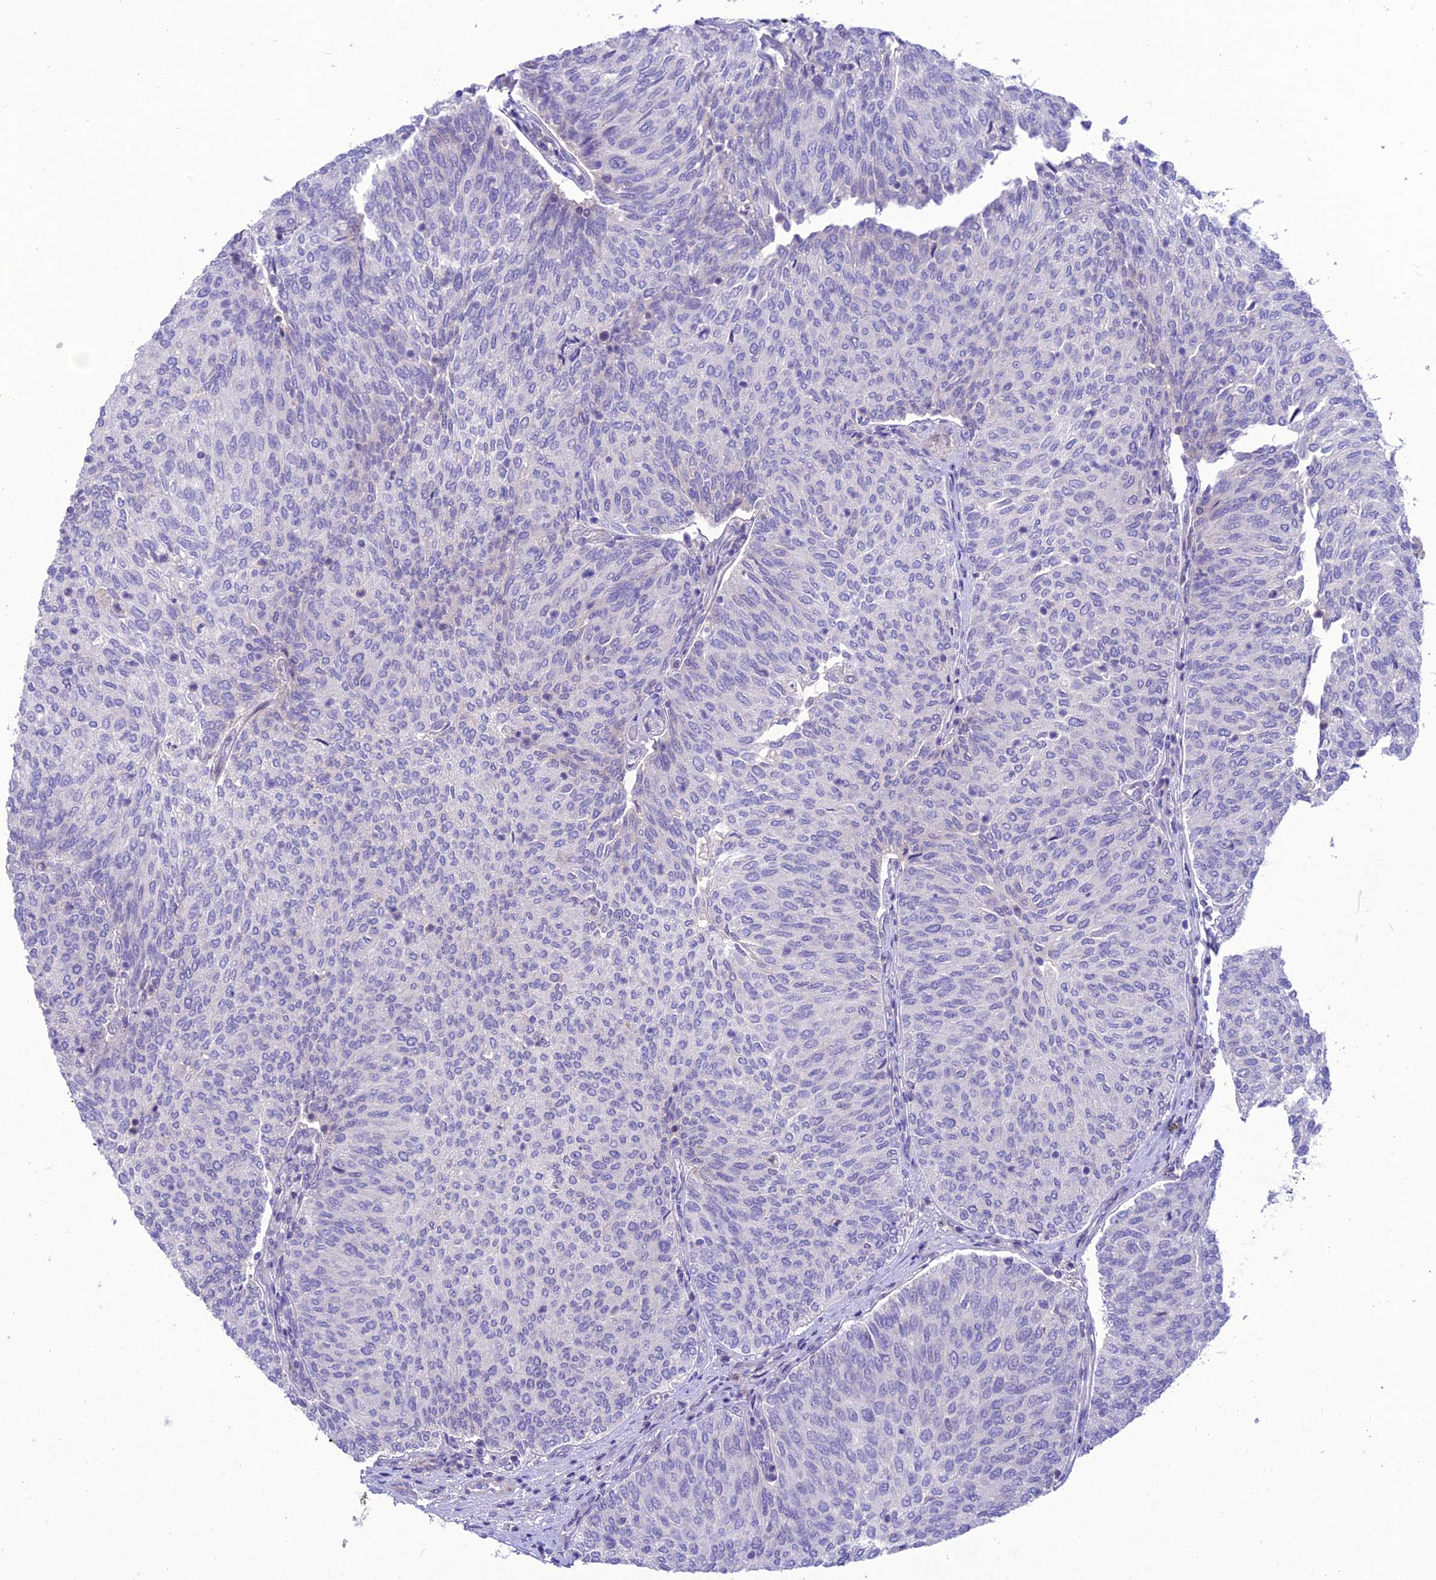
{"staining": {"intensity": "negative", "quantity": "none", "location": "none"}, "tissue": "urothelial cancer", "cell_type": "Tumor cells", "image_type": "cancer", "snomed": [{"axis": "morphology", "description": "Urothelial carcinoma, High grade"}, {"axis": "topography", "description": "Urinary bladder"}], "caption": "The immunohistochemistry histopathology image has no significant expression in tumor cells of urothelial cancer tissue. (DAB immunohistochemistry (IHC), high magnification).", "gene": "TEKT3", "patient": {"sex": "female", "age": 79}}